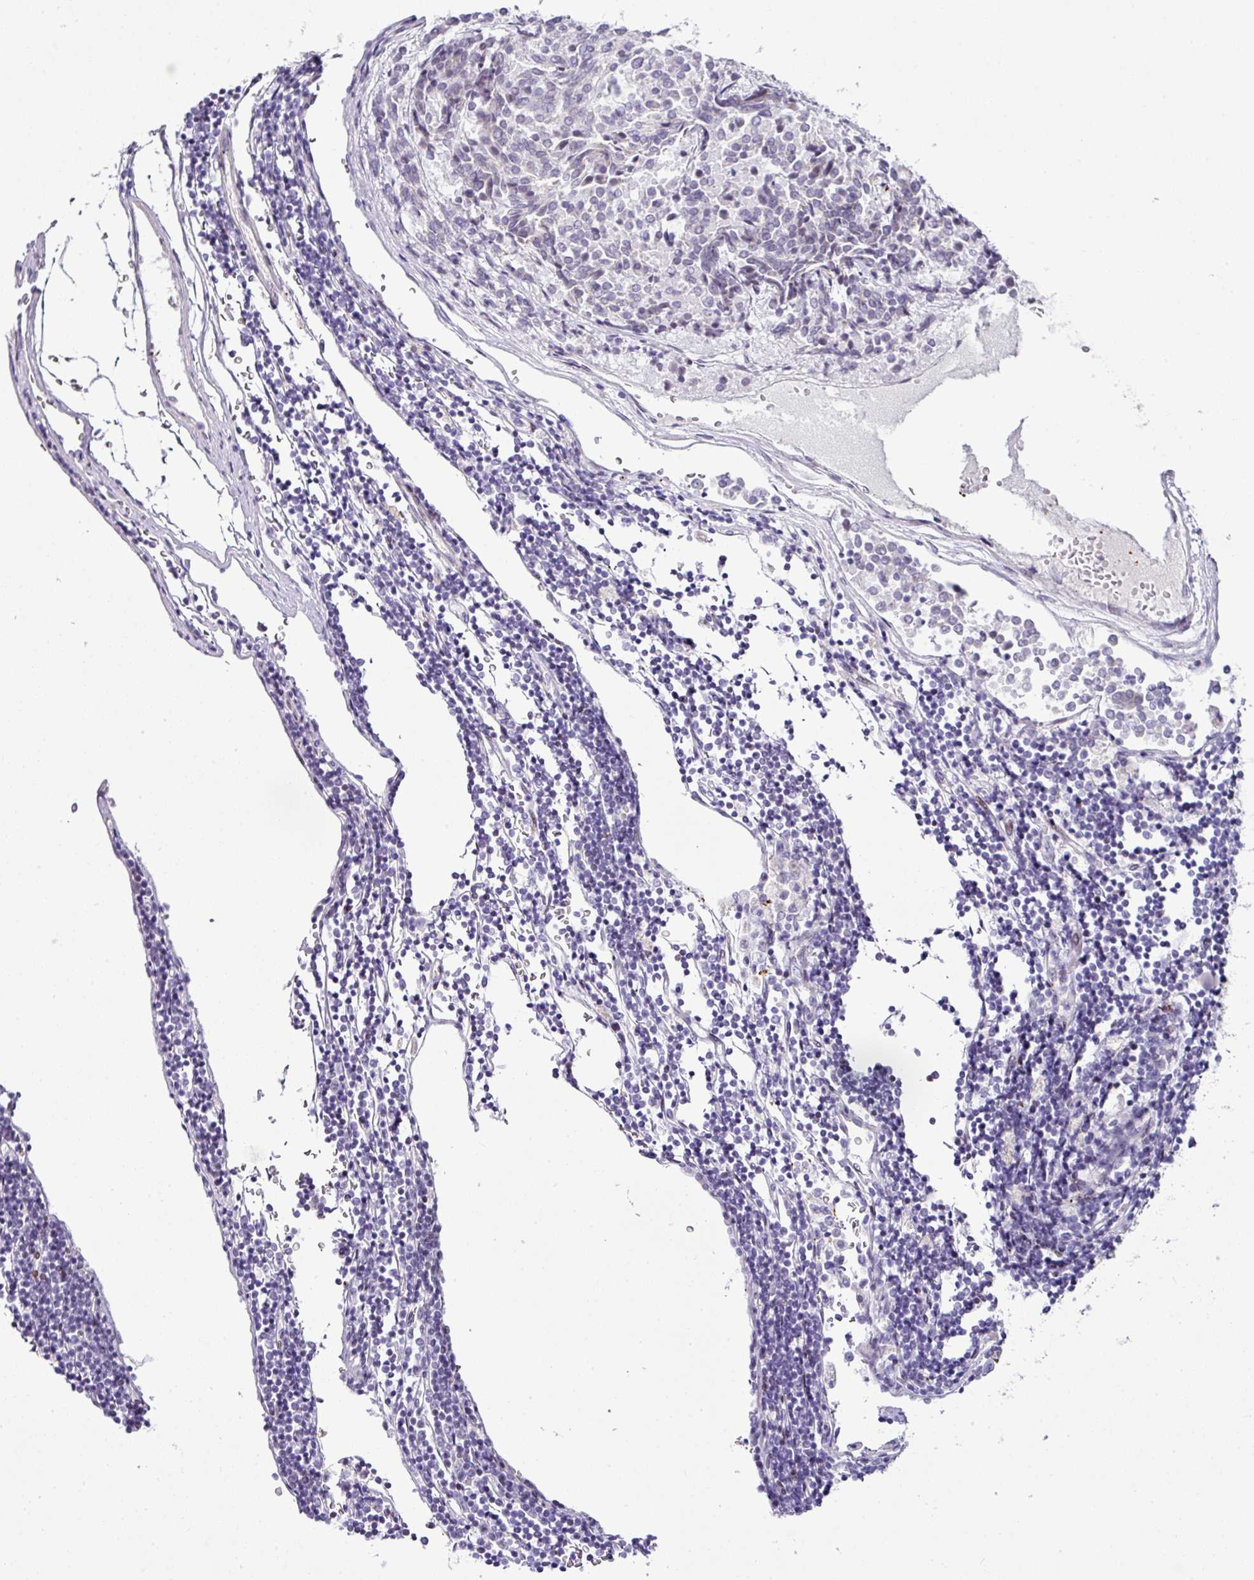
{"staining": {"intensity": "negative", "quantity": "none", "location": "none"}, "tissue": "carcinoid", "cell_type": "Tumor cells", "image_type": "cancer", "snomed": [{"axis": "morphology", "description": "Carcinoid, malignant, NOS"}, {"axis": "topography", "description": "Pancreas"}], "caption": "Immunohistochemical staining of carcinoid (malignant) exhibits no significant positivity in tumor cells. Brightfield microscopy of immunohistochemistry (IHC) stained with DAB (3,3'-diaminobenzidine) (brown) and hematoxylin (blue), captured at high magnification.", "gene": "CMTM5", "patient": {"sex": "female", "age": 54}}